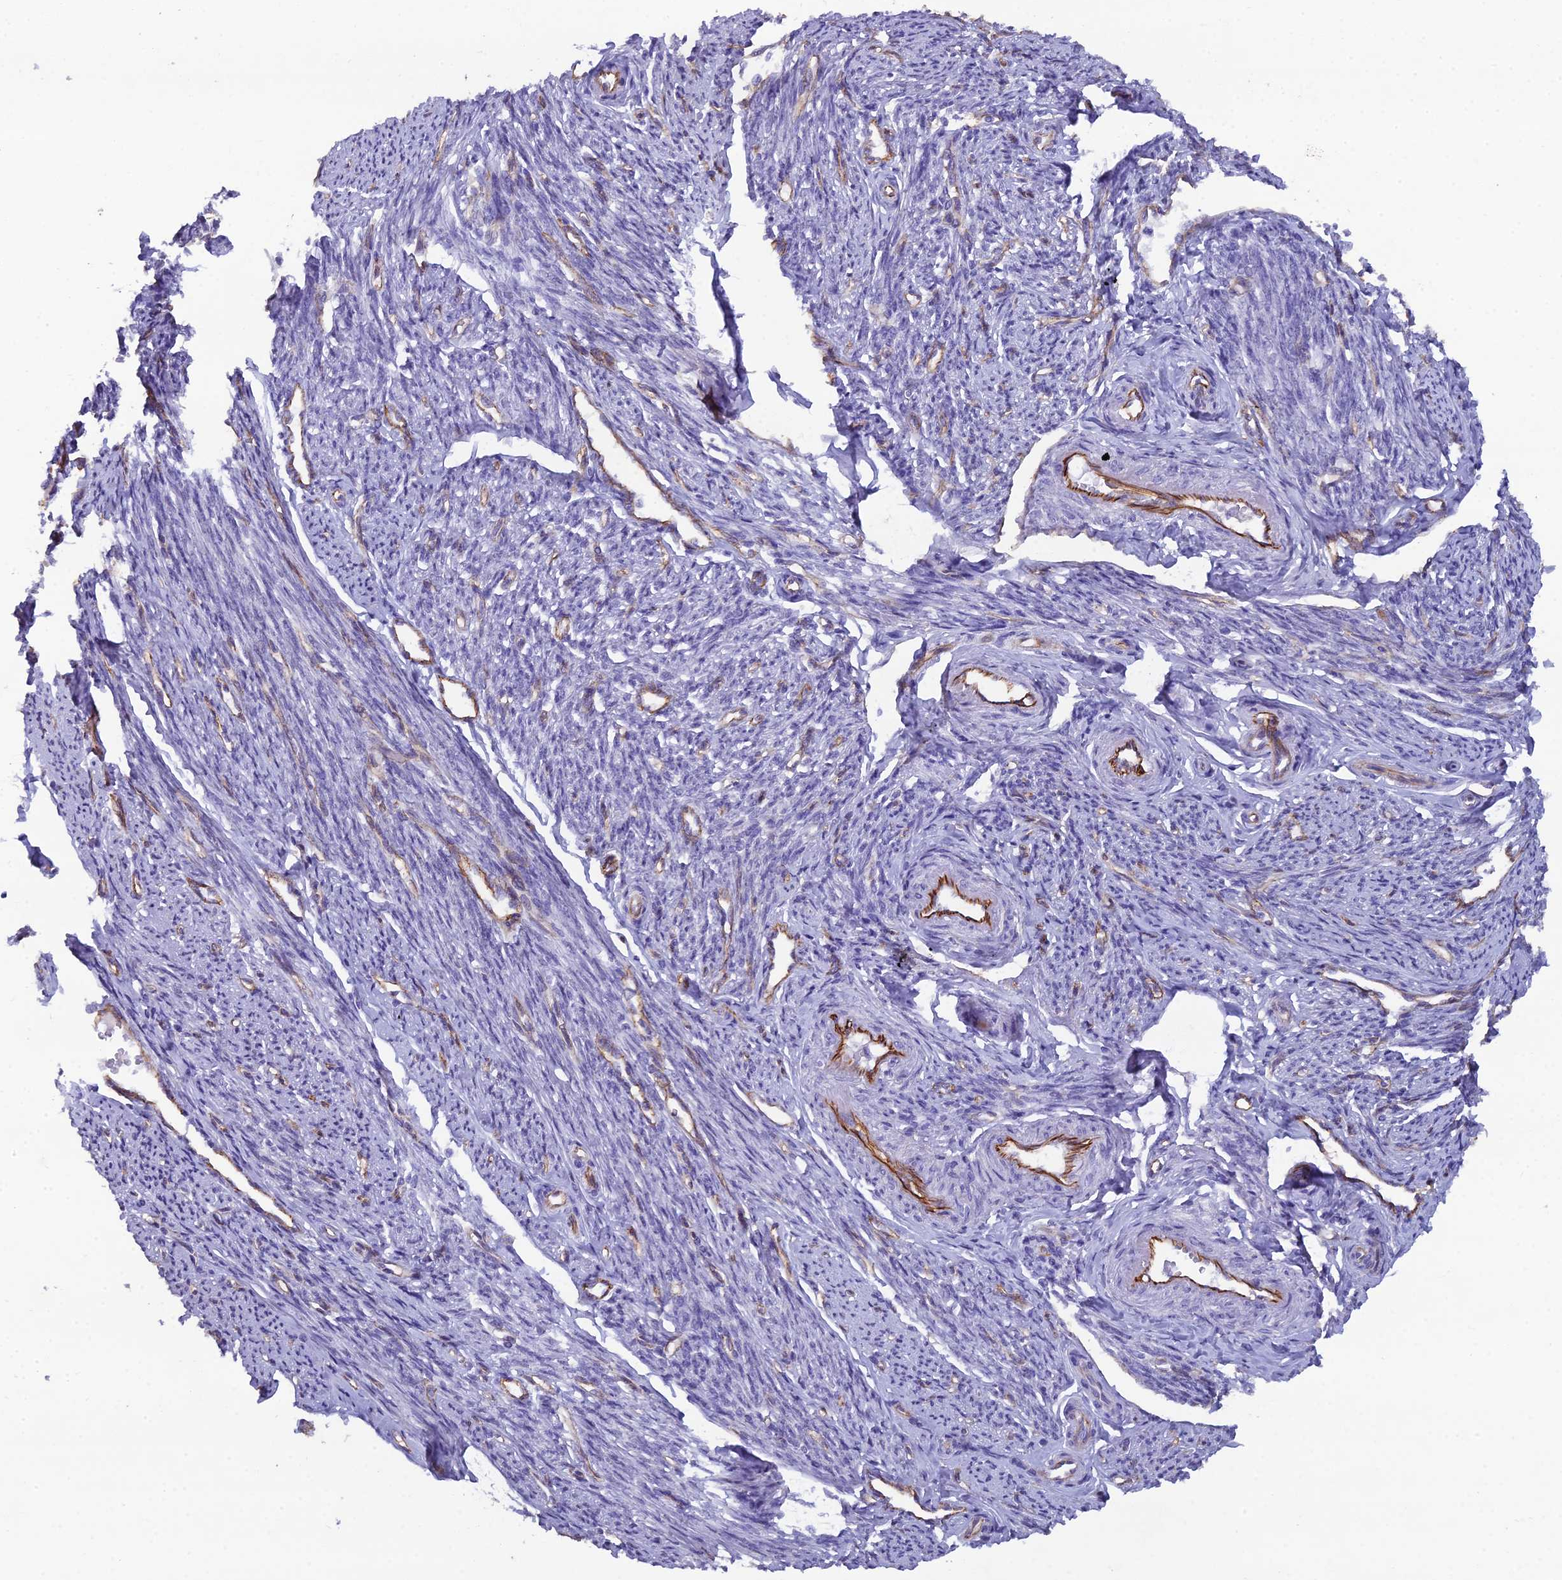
{"staining": {"intensity": "negative", "quantity": "none", "location": "none"}, "tissue": "smooth muscle", "cell_type": "Smooth muscle cells", "image_type": "normal", "snomed": [{"axis": "morphology", "description": "Normal tissue, NOS"}, {"axis": "topography", "description": "Smooth muscle"}, {"axis": "topography", "description": "Uterus"}], "caption": "Smooth muscle cells show no significant protein positivity in normal smooth muscle. (Brightfield microscopy of DAB (3,3'-diaminobenzidine) IHC at high magnification).", "gene": "CFAP47", "patient": {"sex": "female", "age": 59}}